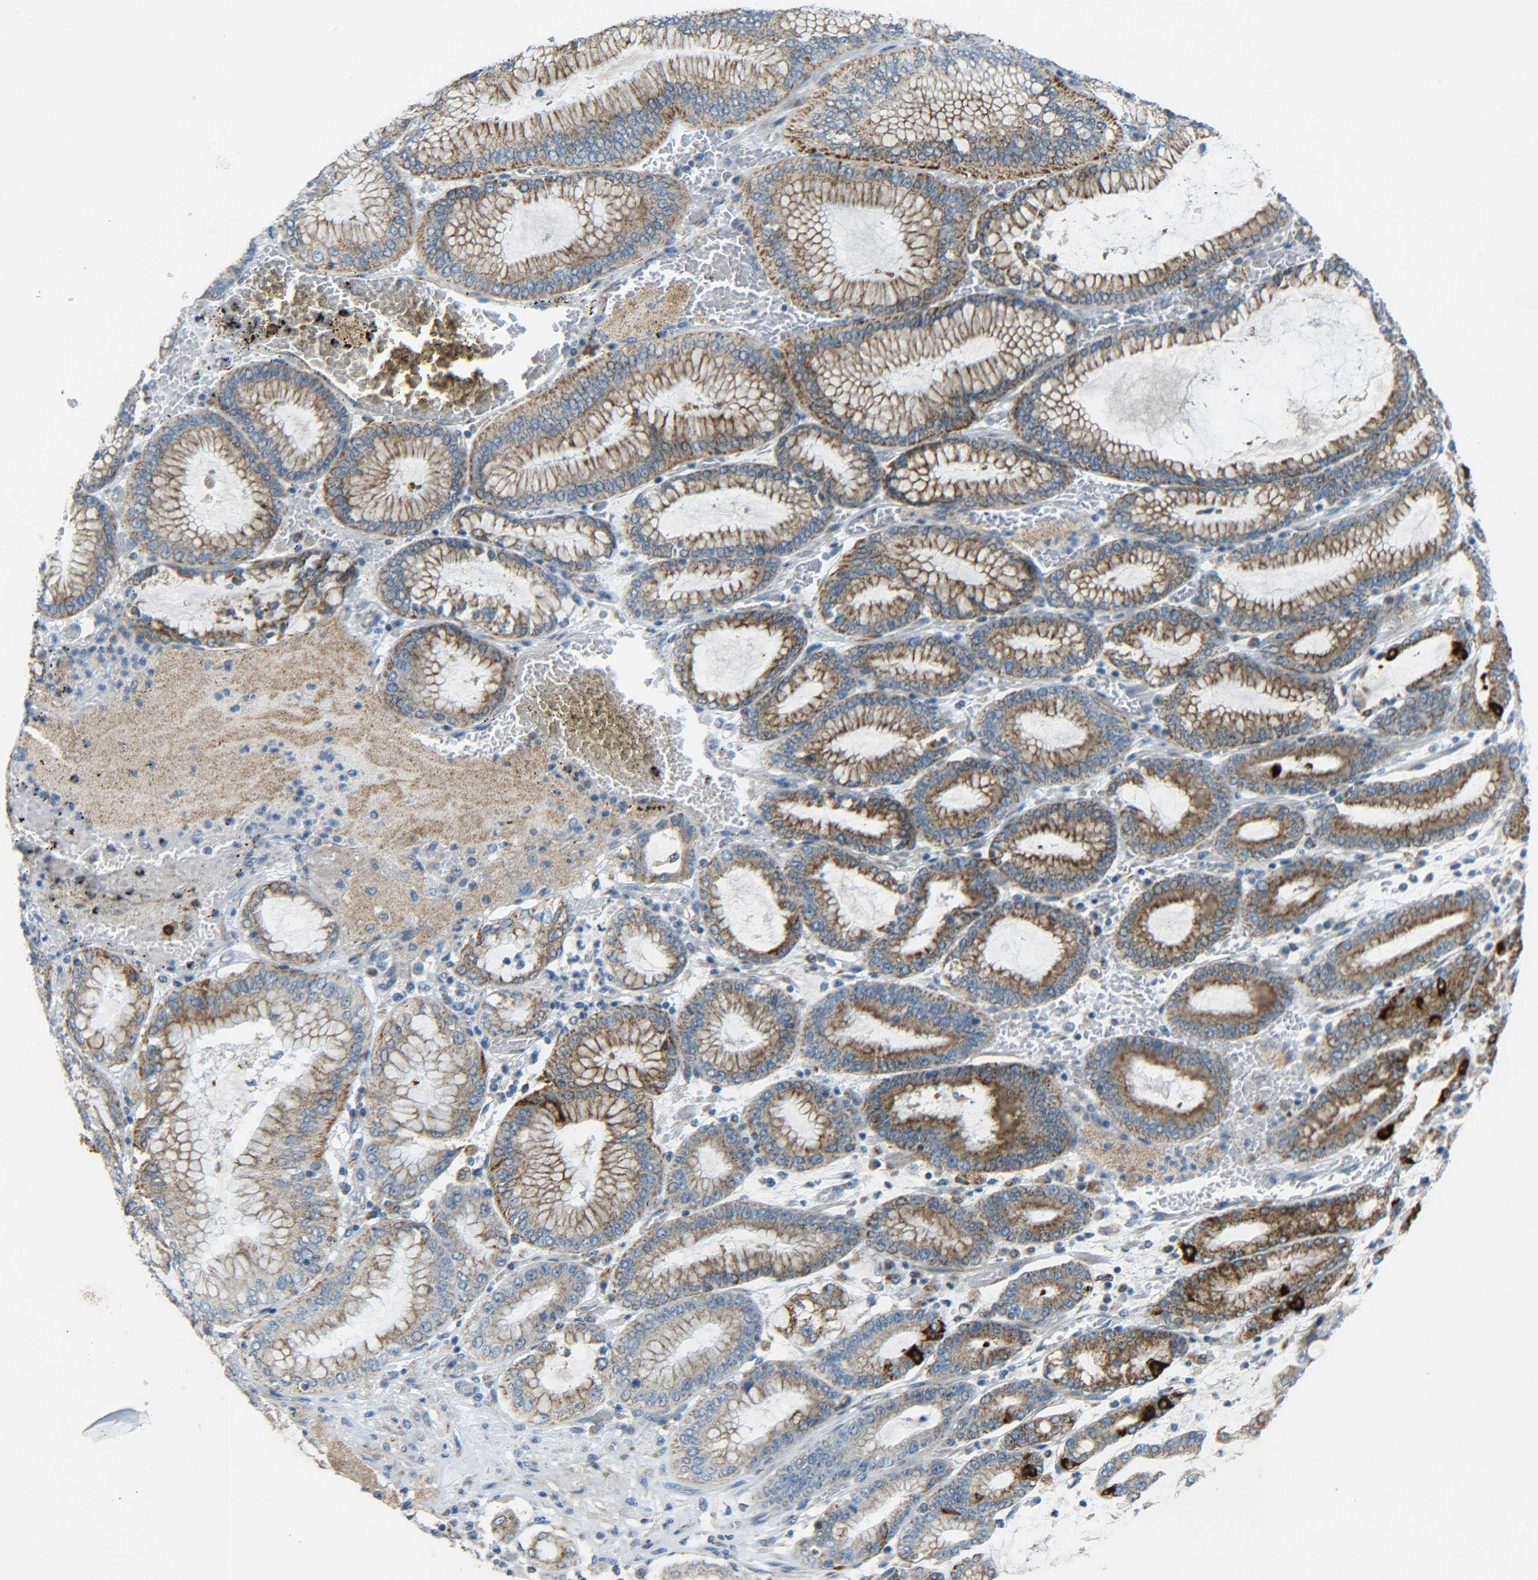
{"staining": {"intensity": "moderate", "quantity": ">75%", "location": "cytoplasmic/membranous"}, "tissue": "stomach cancer", "cell_type": "Tumor cells", "image_type": "cancer", "snomed": [{"axis": "morphology", "description": "Normal tissue, NOS"}, {"axis": "morphology", "description": "Adenocarcinoma, NOS"}, {"axis": "topography", "description": "Stomach, upper"}, {"axis": "topography", "description": "Stomach"}], "caption": "Stomach adenocarcinoma was stained to show a protein in brown. There is medium levels of moderate cytoplasmic/membranous staining in approximately >75% of tumor cells.", "gene": "CYB5R1", "patient": {"sex": "male", "age": 76}}